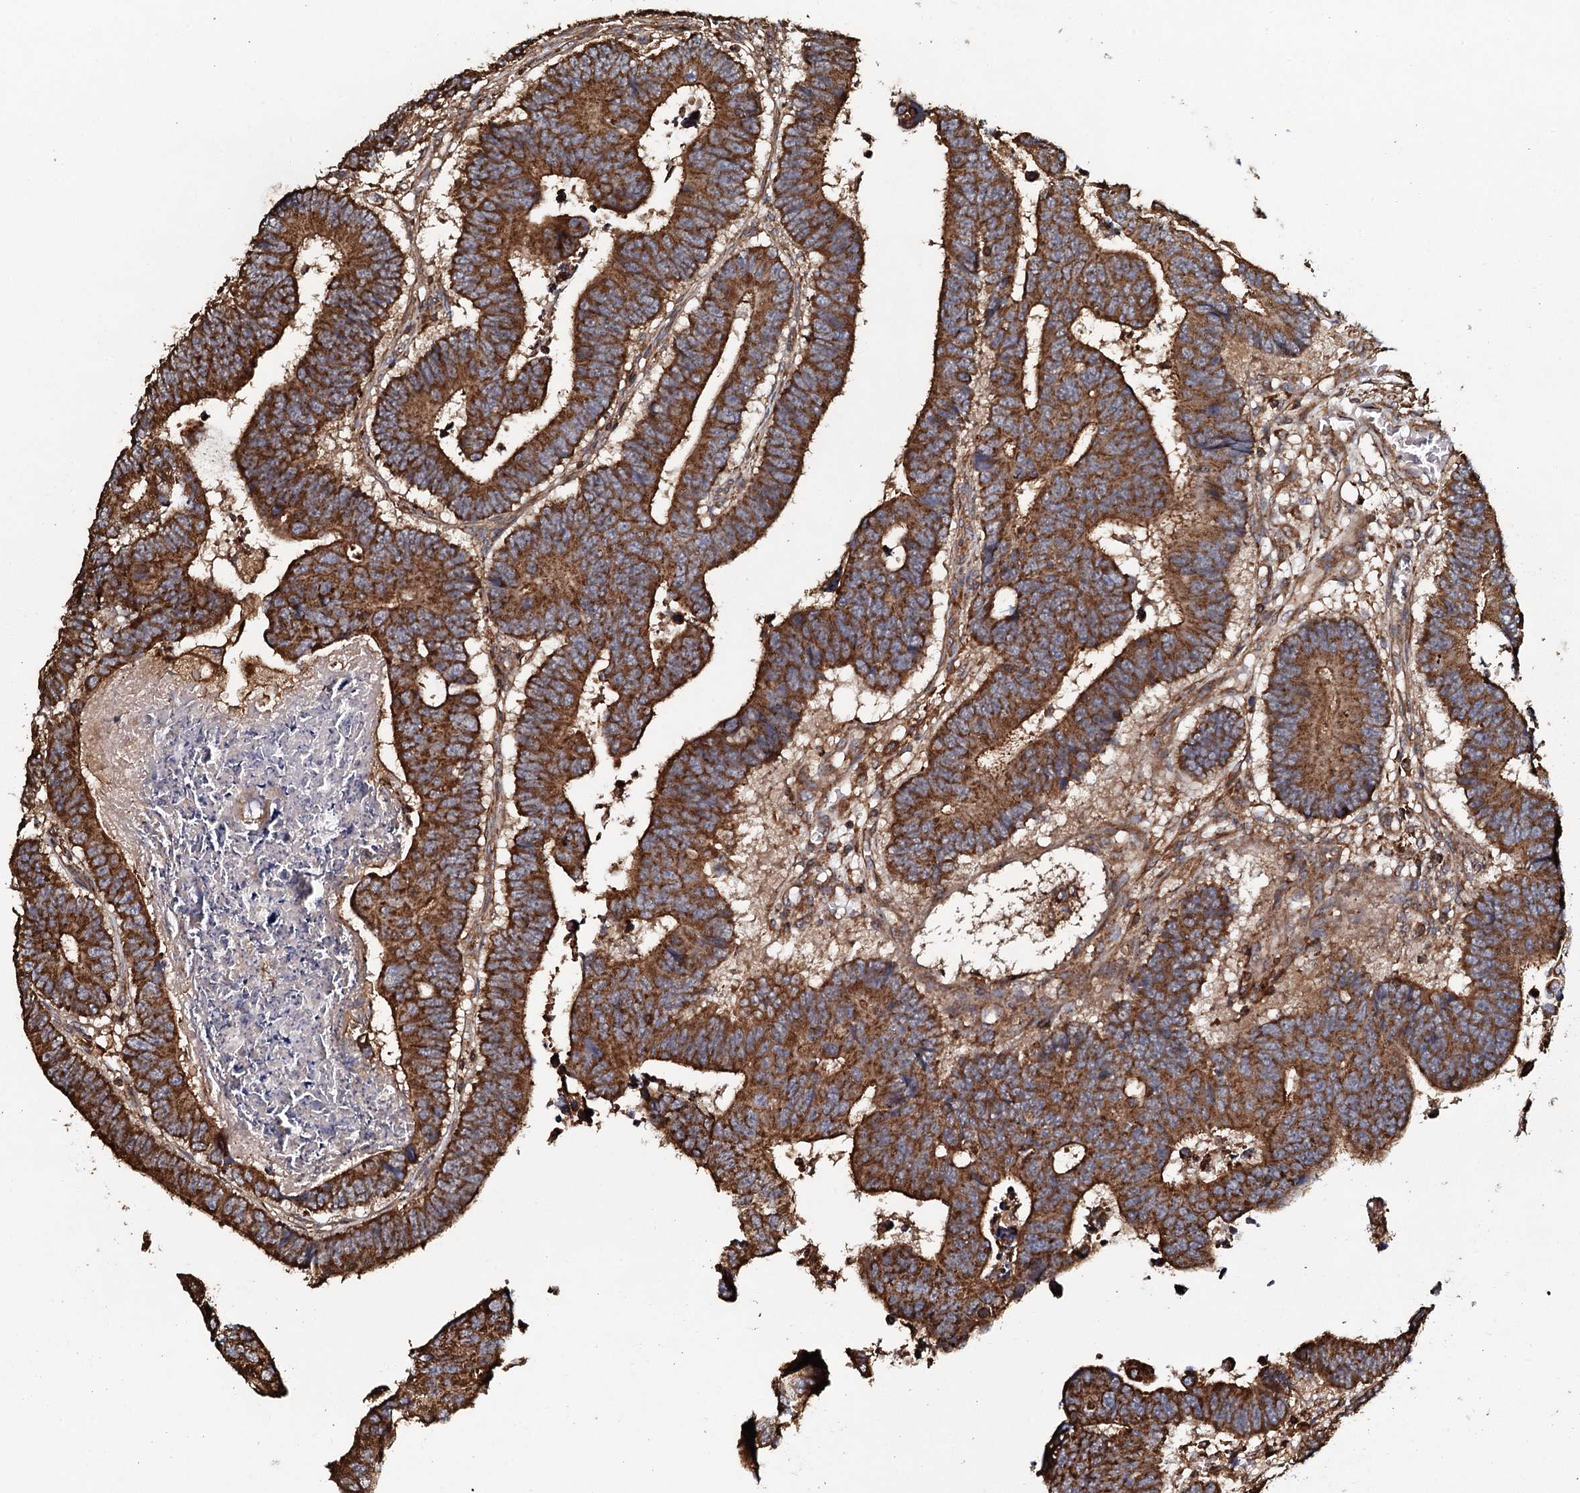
{"staining": {"intensity": "strong", "quantity": ">75%", "location": "cytoplasmic/membranous"}, "tissue": "colorectal cancer", "cell_type": "Tumor cells", "image_type": "cancer", "snomed": [{"axis": "morphology", "description": "Adenocarcinoma, NOS"}, {"axis": "topography", "description": "Rectum"}], "caption": "This is an image of IHC staining of colorectal cancer, which shows strong expression in the cytoplasmic/membranous of tumor cells.", "gene": "VWA8", "patient": {"sex": "male", "age": 84}}